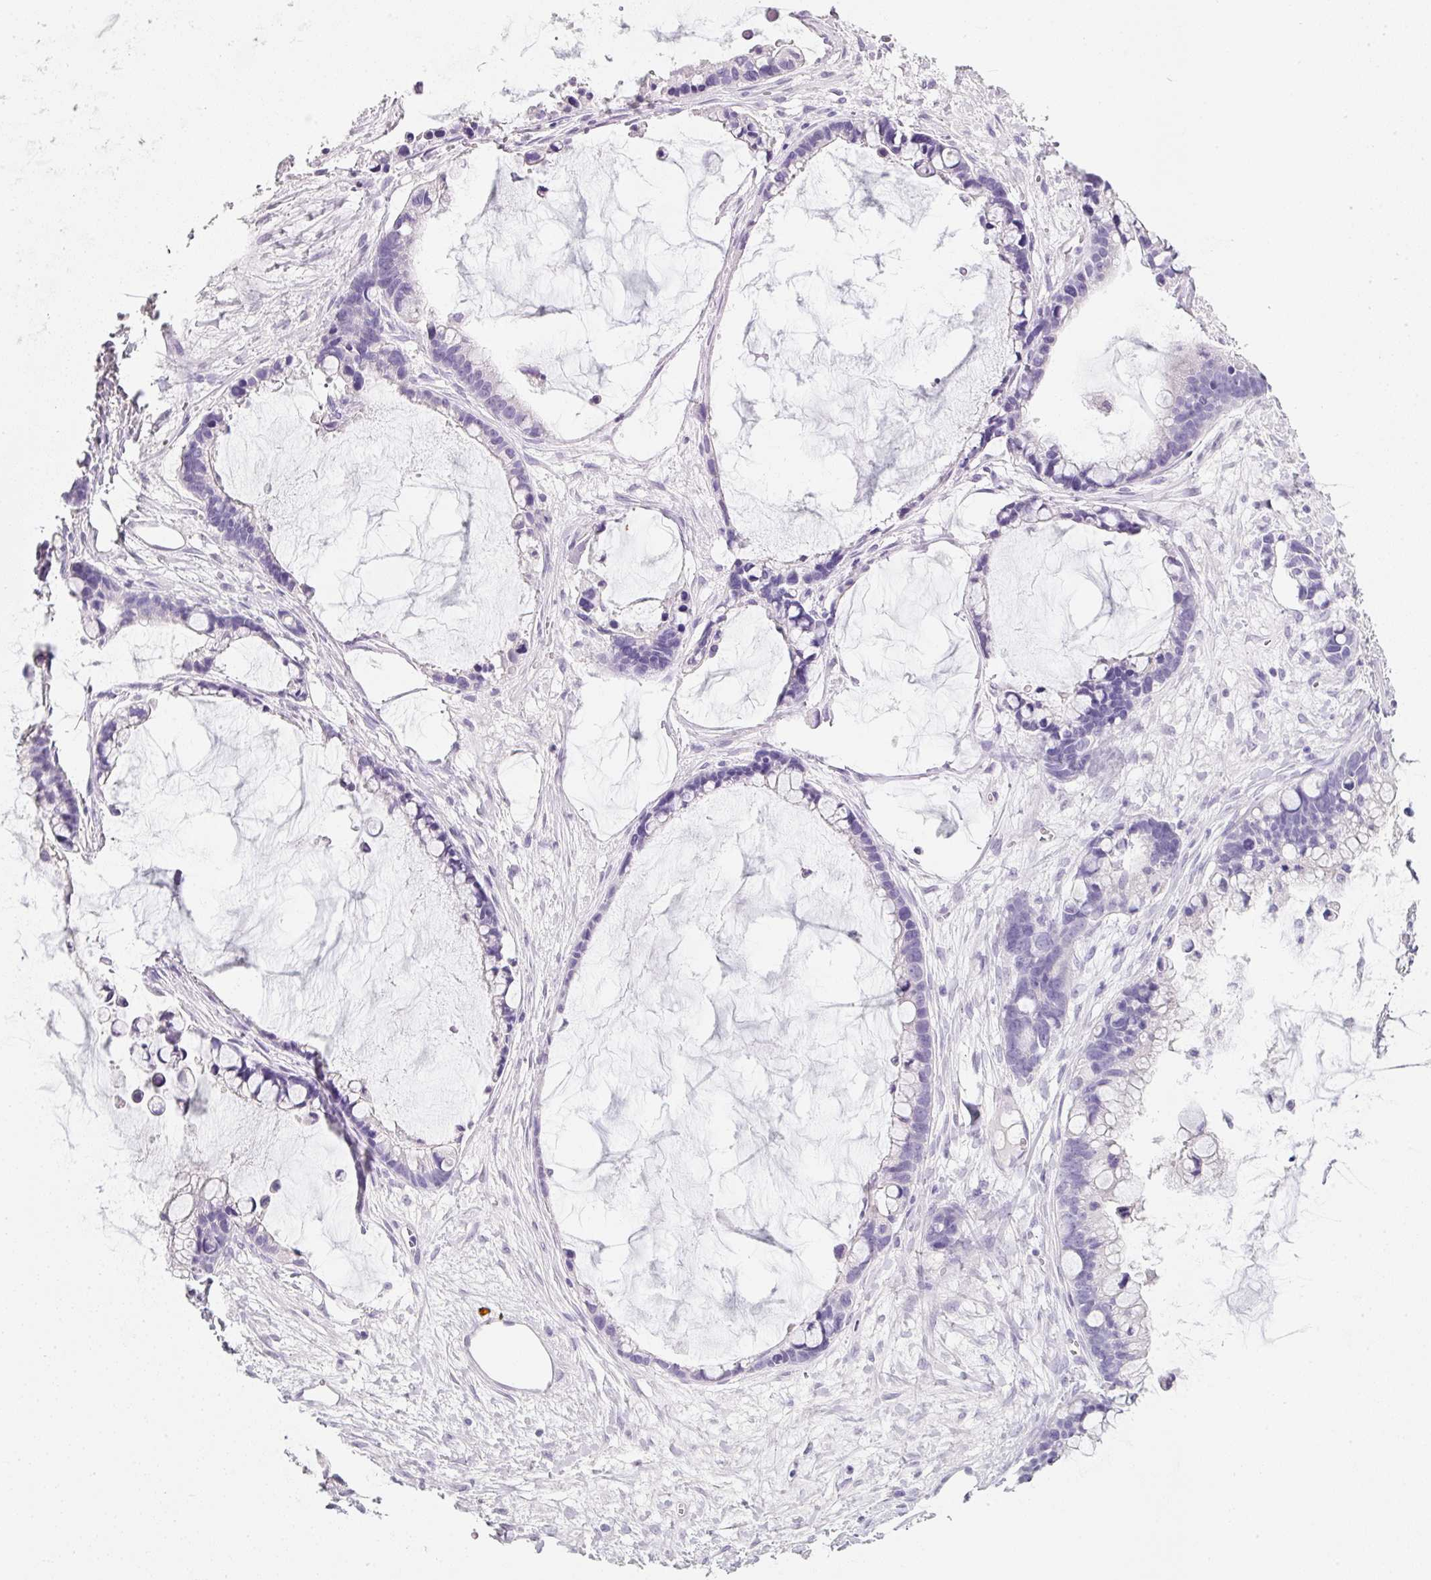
{"staining": {"intensity": "negative", "quantity": "none", "location": "none"}, "tissue": "ovarian cancer", "cell_type": "Tumor cells", "image_type": "cancer", "snomed": [{"axis": "morphology", "description": "Cystadenocarcinoma, mucinous, NOS"}, {"axis": "topography", "description": "Ovary"}], "caption": "Micrograph shows no protein staining in tumor cells of mucinous cystadenocarcinoma (ovarian) tissue.", "gene": "SLC2A2", "patient": {"sex": "female", "age": 63}}